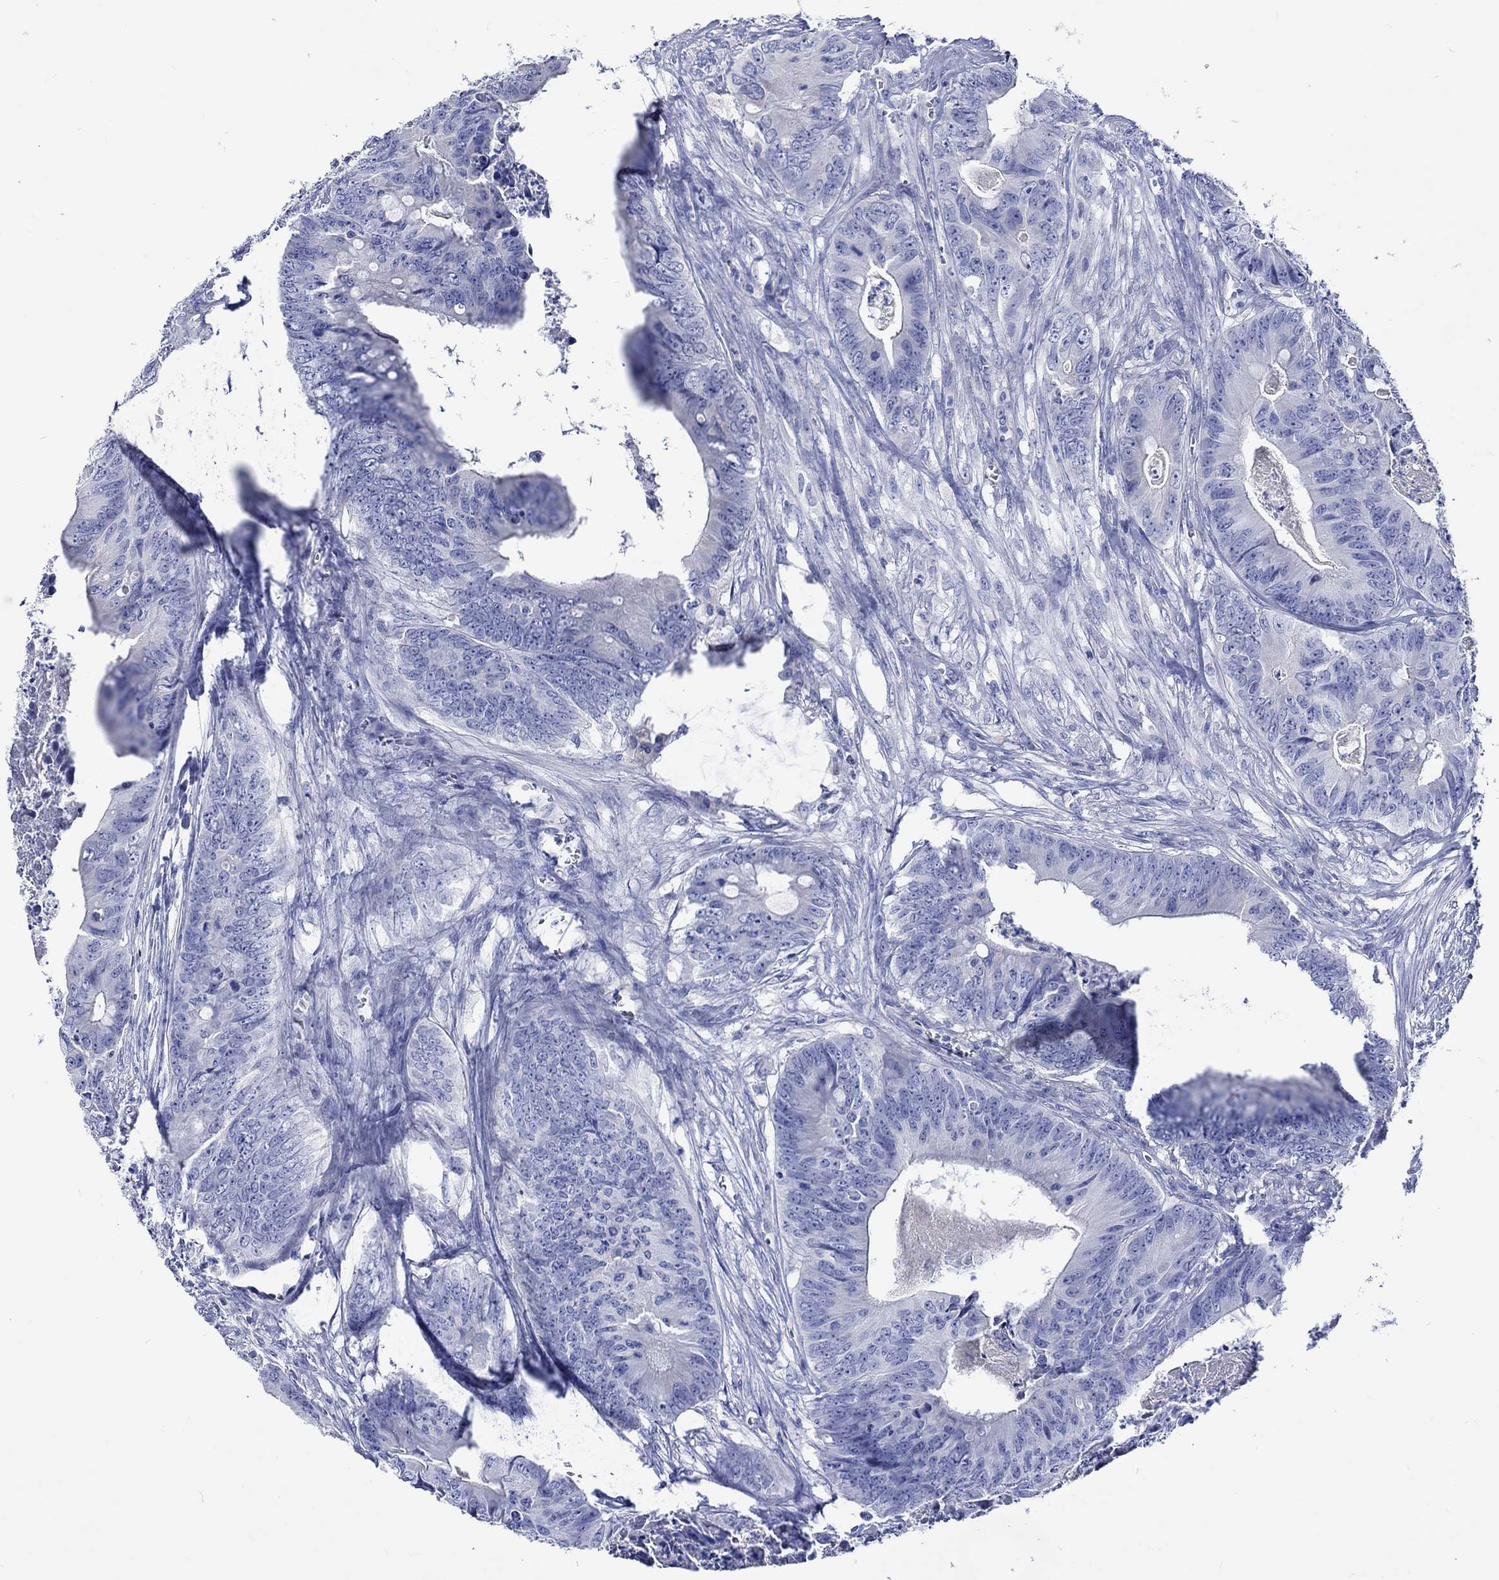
{"staining": {"intensity": "negative", "quantity": "none", "location": "none"}, "tissue": "colorectal cancer", "cell_type": "Tumor cells", "image_type": "cancer", "snomed": [{"axis": "morphology", "description": "Adenocarcinoma, NOS"}, {"axis": "topography", "description": "Colon"}], "caption": "Immunohistochemistry (IHC) photomicrograph of neoplastic tissue: adenocarcinoma (colorectal) stained with DAB shows no significant protein positivity in tumor cells.", "gene": "HARBI1", "patient": {"sex": "male", "age": 84}}